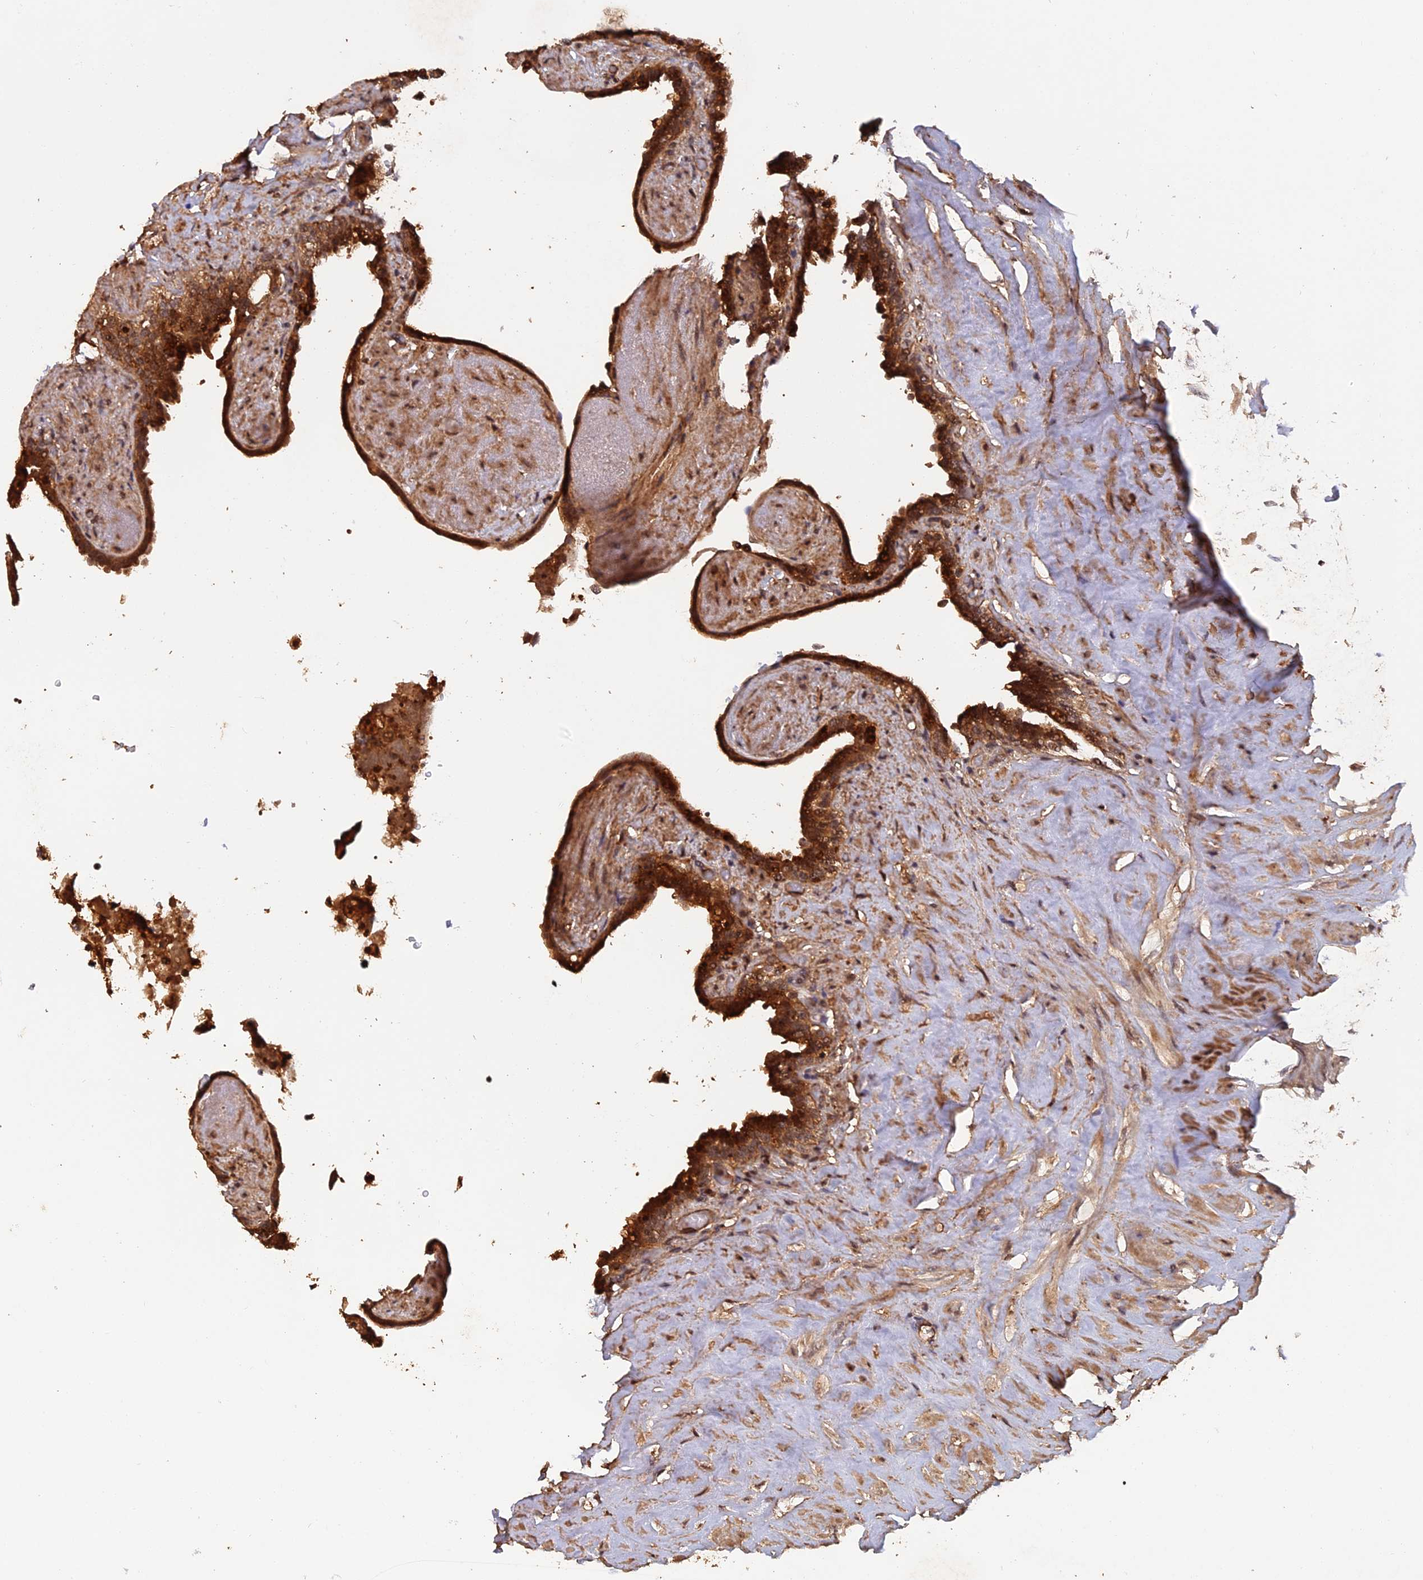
{"staining": {"intensity": "strong", "quantity": ">75%", "location": "cytoplasmic/membranous,nuclear"}, "tissue": "seminal vesicle", "cell_type": "Glandular cells", "image_type": "normal", "snomed": [{"axis": "morphology", "description": "Normal tissue, NOS"}, {"axis": "topography", "description": "Seminal veicle"}], "caption": "Immunohistochemical staining of normal seminal vesicle displays >75% levels of strong cytoplasmic/membranous,nuclear protein expression in about >75% of glandular cells. The staining was performed using DAB, with brown indicating positive protein expression. Nuclei are stained blue with hematoxylin.", "gene": "RALGAPA2", "patient": {"sex": "male", "age": 63}}